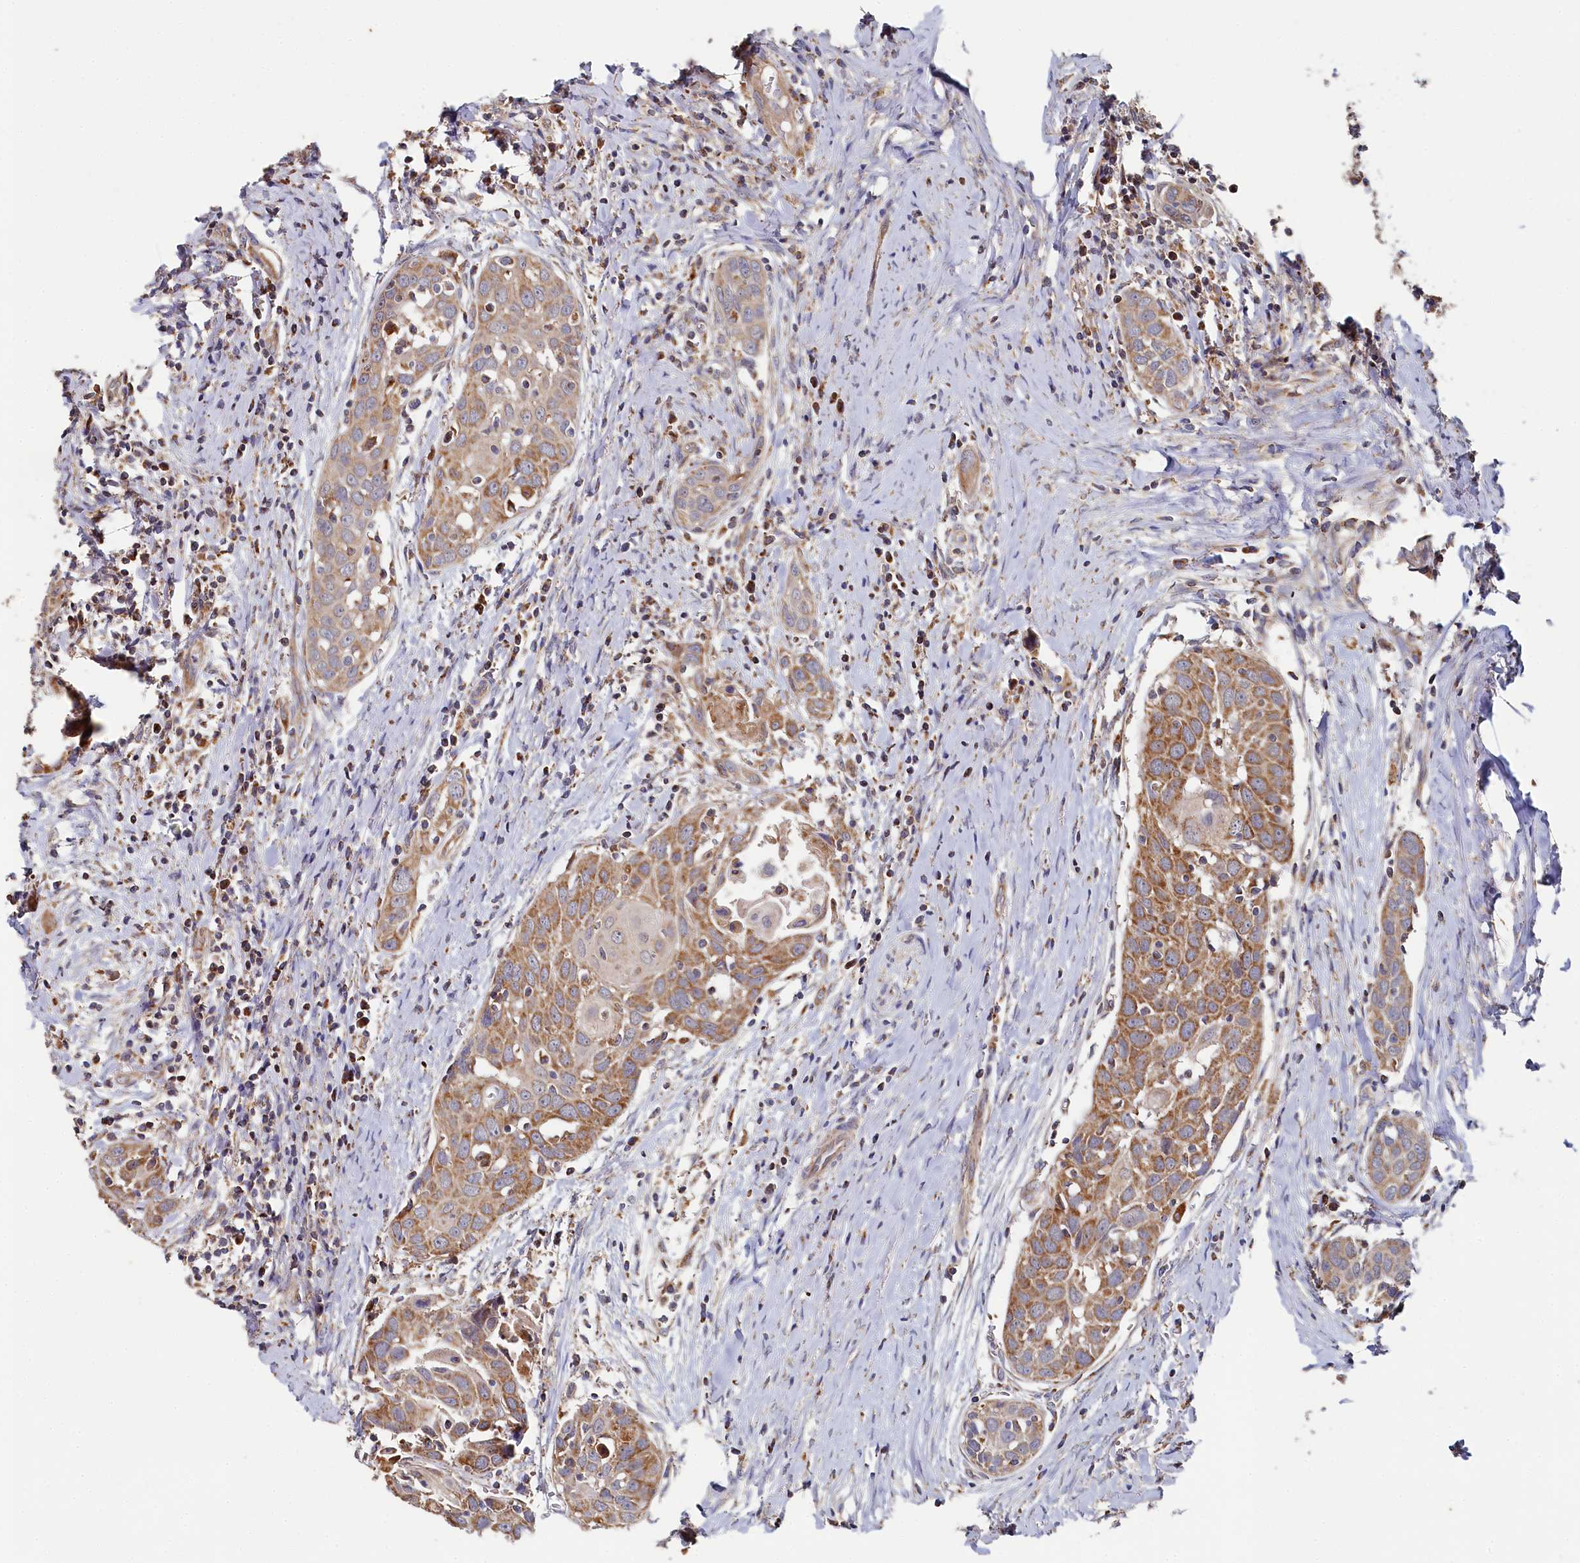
{"staining": {"intensity": "moderate", "quantity": ">75%", "location": "cytoplasmic/membranous"}, "tissue": "head and neck cancer", "cell_type": "Tumor cells", "image_type": "cancer", "snomed": [{"axis": "morphology", "description": "Squamous cell carcinoma, NOS"}, {"axis": "topography", "description": "Oral tissue"}, {"axis": "topography", "description": "Head-Neck"}], "caption": "About >75% of tumor cells in squamous cell carcinoma (head and neck) show moderate cytoplasmic/membranous protein expression as visualized by brown immunohistochemical staining.", "gene": "HAUS2", "patient": {"sex": "female", "age": 50}}